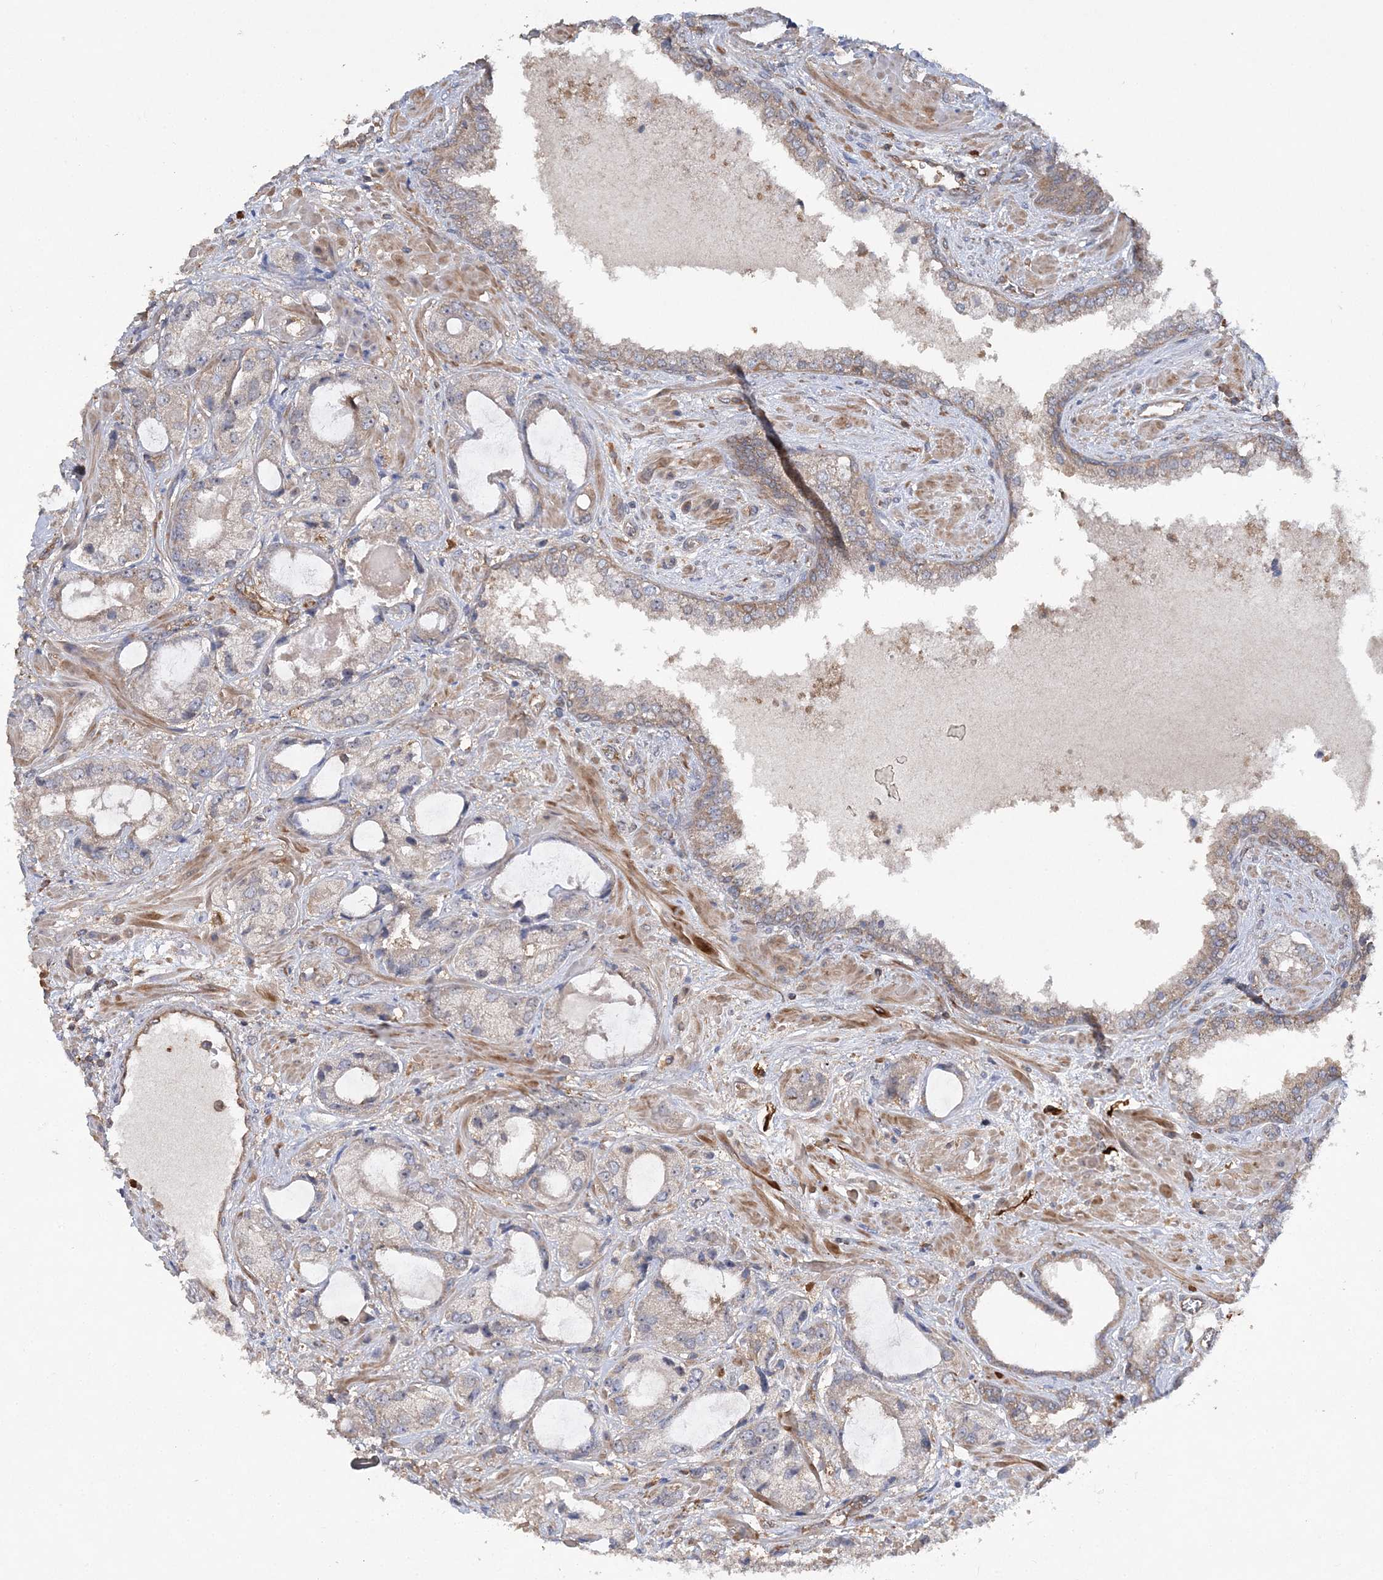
{"staining": {"intensity": "weak", "quantity": "25%-75%", "location": "cytoplasmic/membranous"}, "tissue": "prostate cancer", "cell_type": "Tumor cells", "image_type": "cancer", "snomed": [{"axis": "morphology", "description": "Normal tissue, NOS"}, {"axis": "morphology", "description": "Adenocarcinoma, High grade"}, {"axis": "topography", "description": "Prostate"}, {"axis": "topography", "description": "Peripheral nerve tissue"}], "caption": "Immunohistochemistry of prostate adenocarcinoma (high-grade) shows low levels of weak cytoplasmic/membranous positivity in about 25%-75% of tumor cells. (Stains: DAB in brown, nuclei in blue, Microscopy: brightfield microscopy at high magnification).", "gene": "ACAP2", "patient": {"sex": "male", "age": 59}}